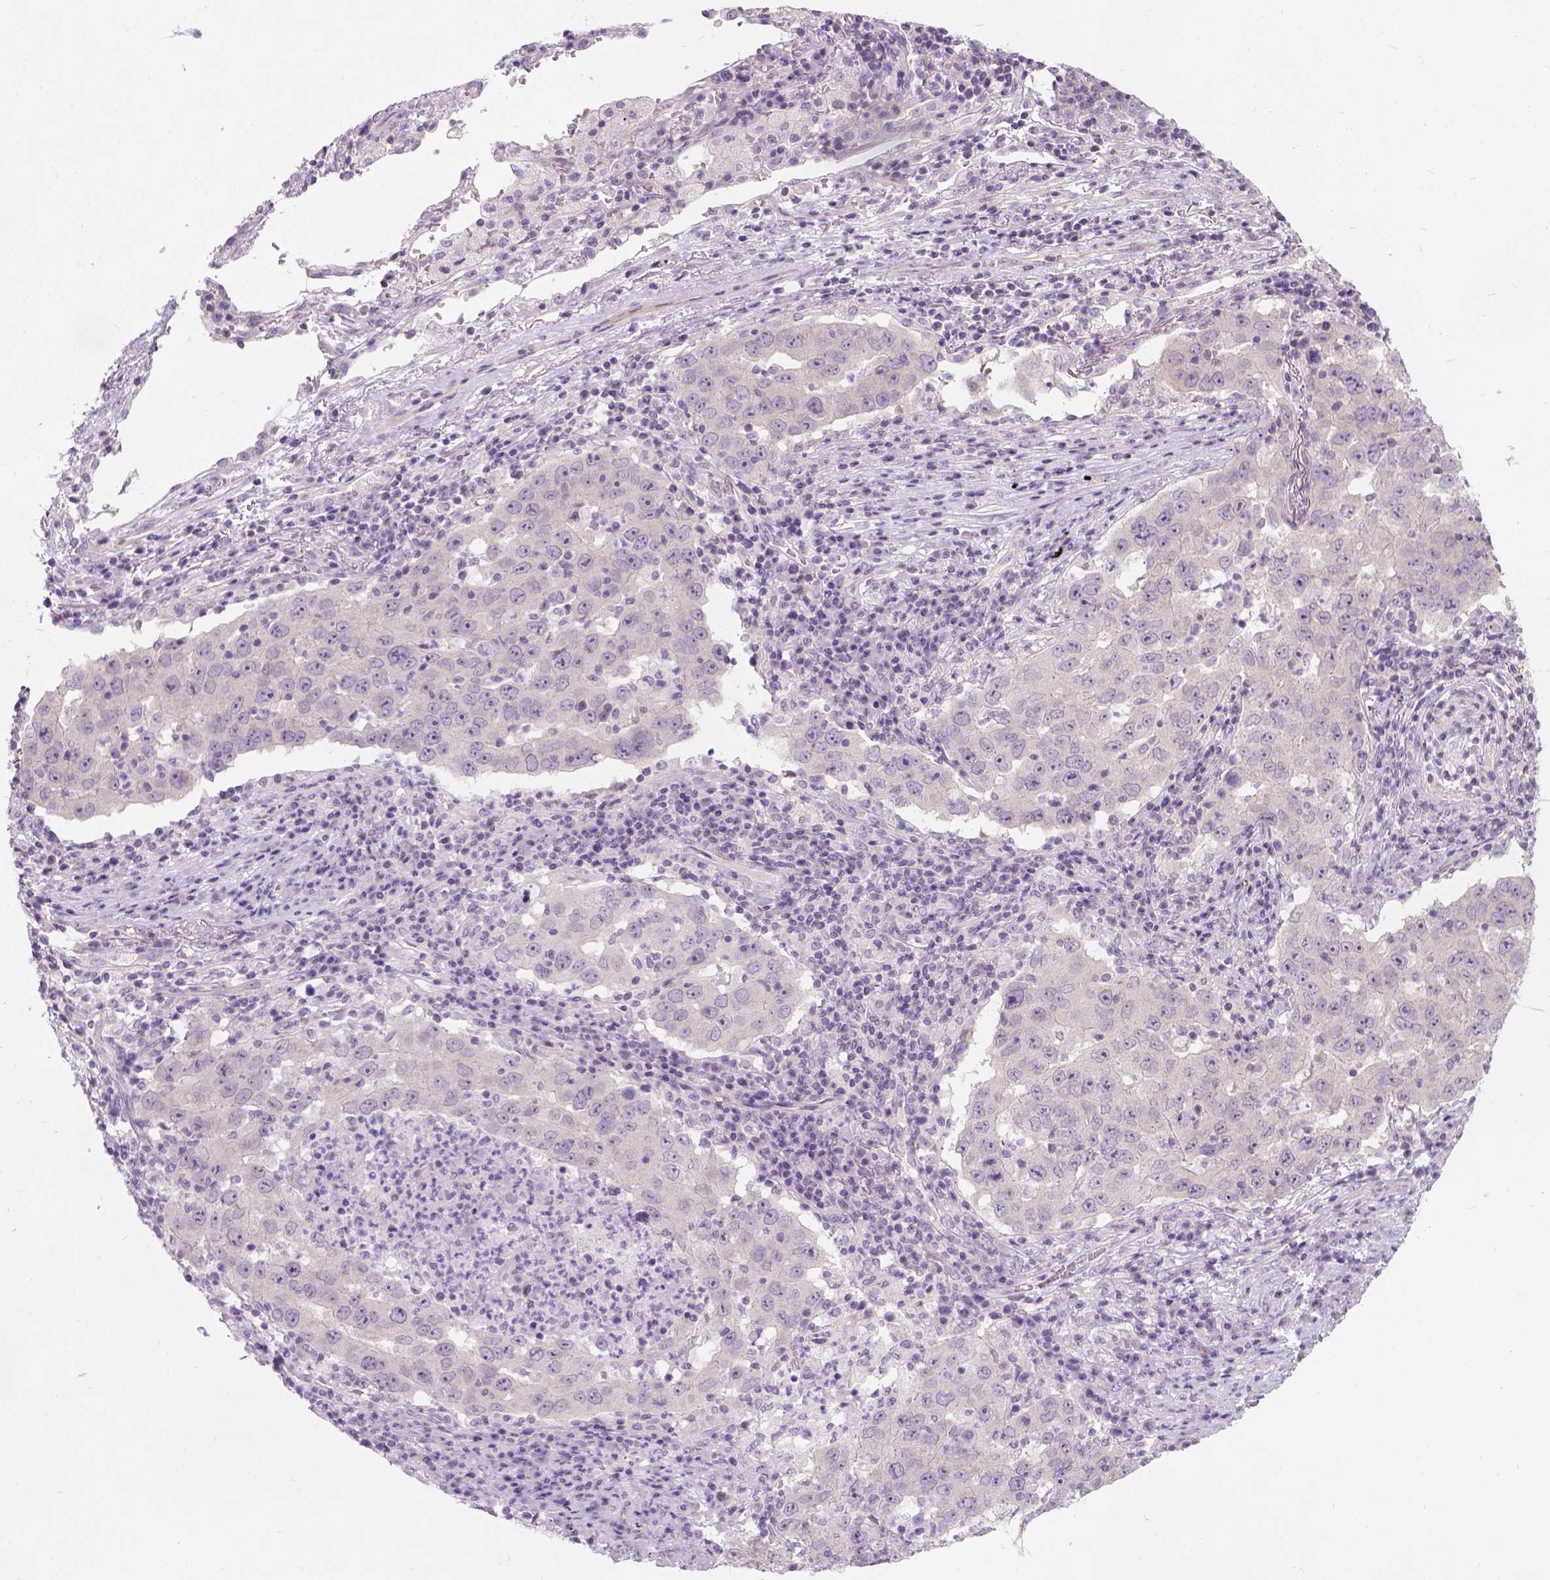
{"staining": {"intensity": "negative", "quantity": "none", "location": "none"}, "tissue": "lung cancer", "cell_type": "Tumor cells", "image_type": "cancer", "snomed": [{"axis": "morphology", "description": "Adenocarcinoma, NOS"}, {"axis": "topography", "description": "Lung"}], "caption": "High magnification brightfield microscopy of adenocarcinoma (lung) stained with DAB (3,3'-diaminobenzidine) (brown) and counterstained with hematoxylin (blue): tumor cells show no significant positivity.", "gene": "C20orf144", "patient": {"sex": "male", "age": 73}}